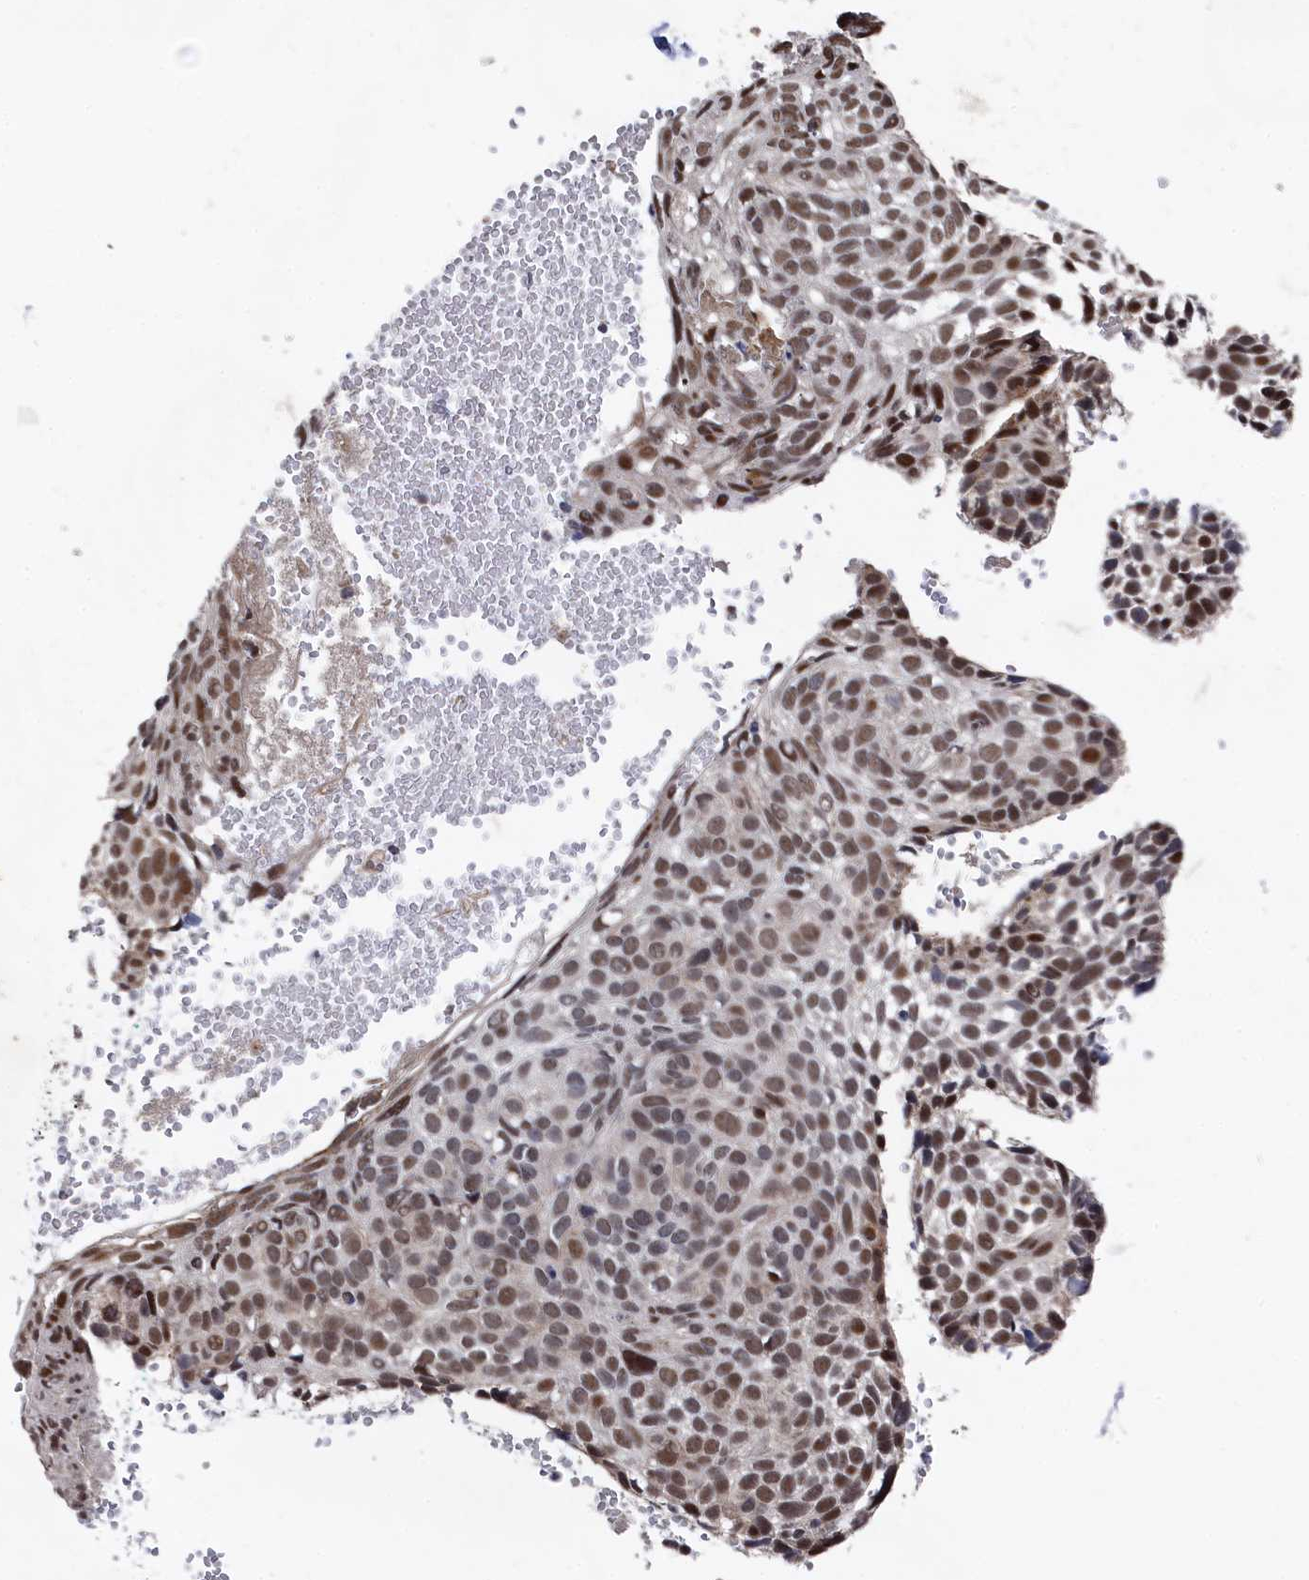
{"staining": {"intensity": "moderate", "quantity": ">75%", "location": "nuclear"}, "tissue": "skin cancer", "cell_type": "Tumor cells", "image_type": "cancer", "snomed": [{"axis": "morphology", "description": "Normal tissue, NOS"}, {"axis": "morphology", "description": "Basal cell carcinoma"}, {"axis": "topography", "description": "Skin"}], "caption": "Immunohistochemical staining of skin cancer (basal cell carcinoma) displays medium levels of moderate nuclear expression in approximately >75% of tumor cells. (DAB (3,3'-diaminobenzidine) IHC, brown staining for protein, blue staining for nuclei).", "gene": "BUB3", "patient": {"sex": "male", "age": 66}}